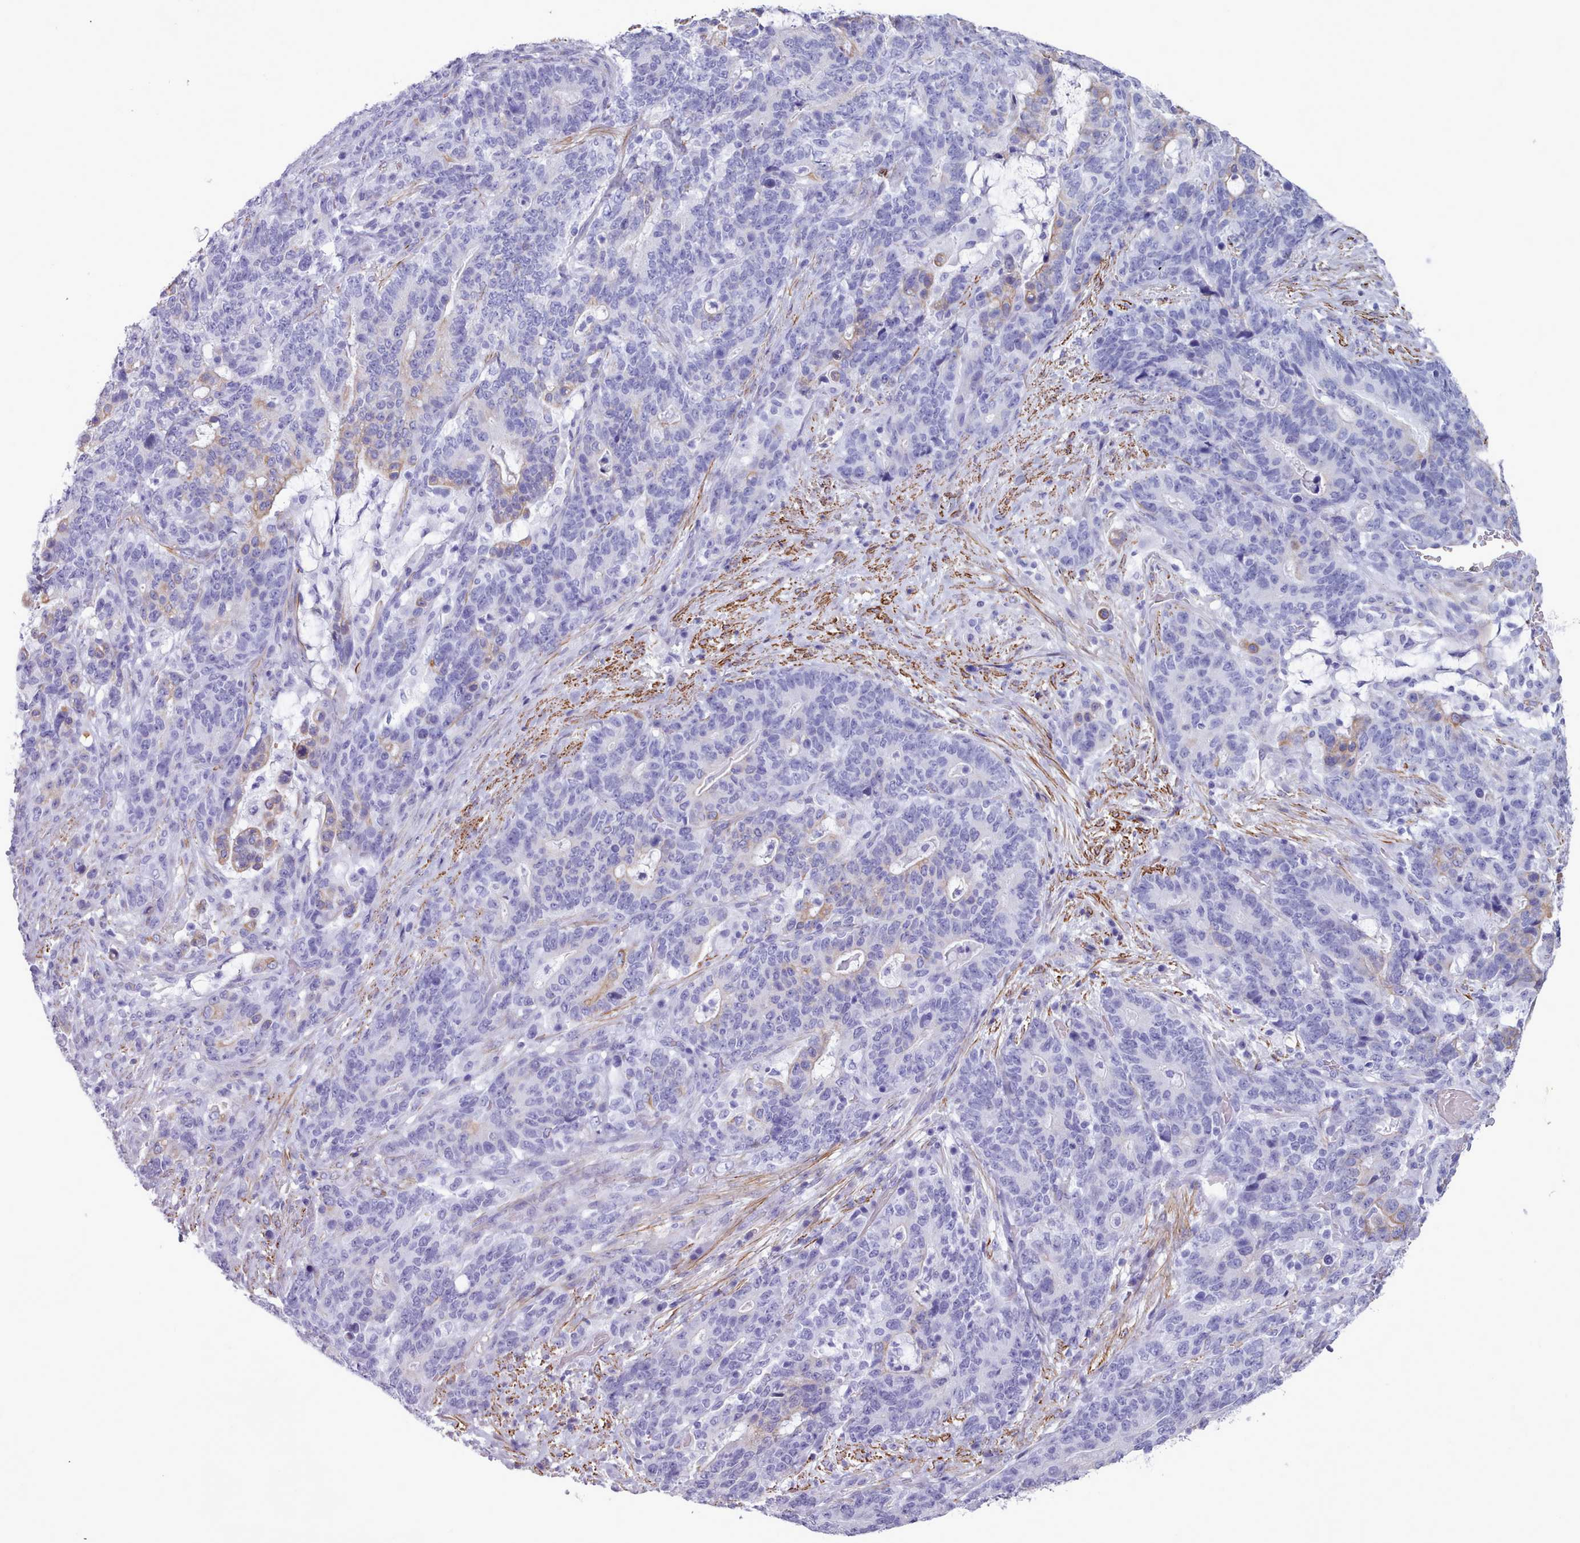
{"staining": {"intensity": "negative", "quantity": "none", "location": "none"}, "tissue": "stomach cancer", "cell_type": "Tumor cells", "image_type": "cancer", "snomed": [{"axis": "morphology", "description": "Normal tissue, NOS"}, {"axis": "morphology", "description": "Adenocarcinoma, NOS"}, {"axis": "topography", "description": "Stomach"}], "caption": "This is an immunohistochemistry (IHC) micrograph of adenocarcinoma (stomach). There is no expression in tumor cells.", "gene": "FPGS", "patient": {"sex": "female", "age": 64}}